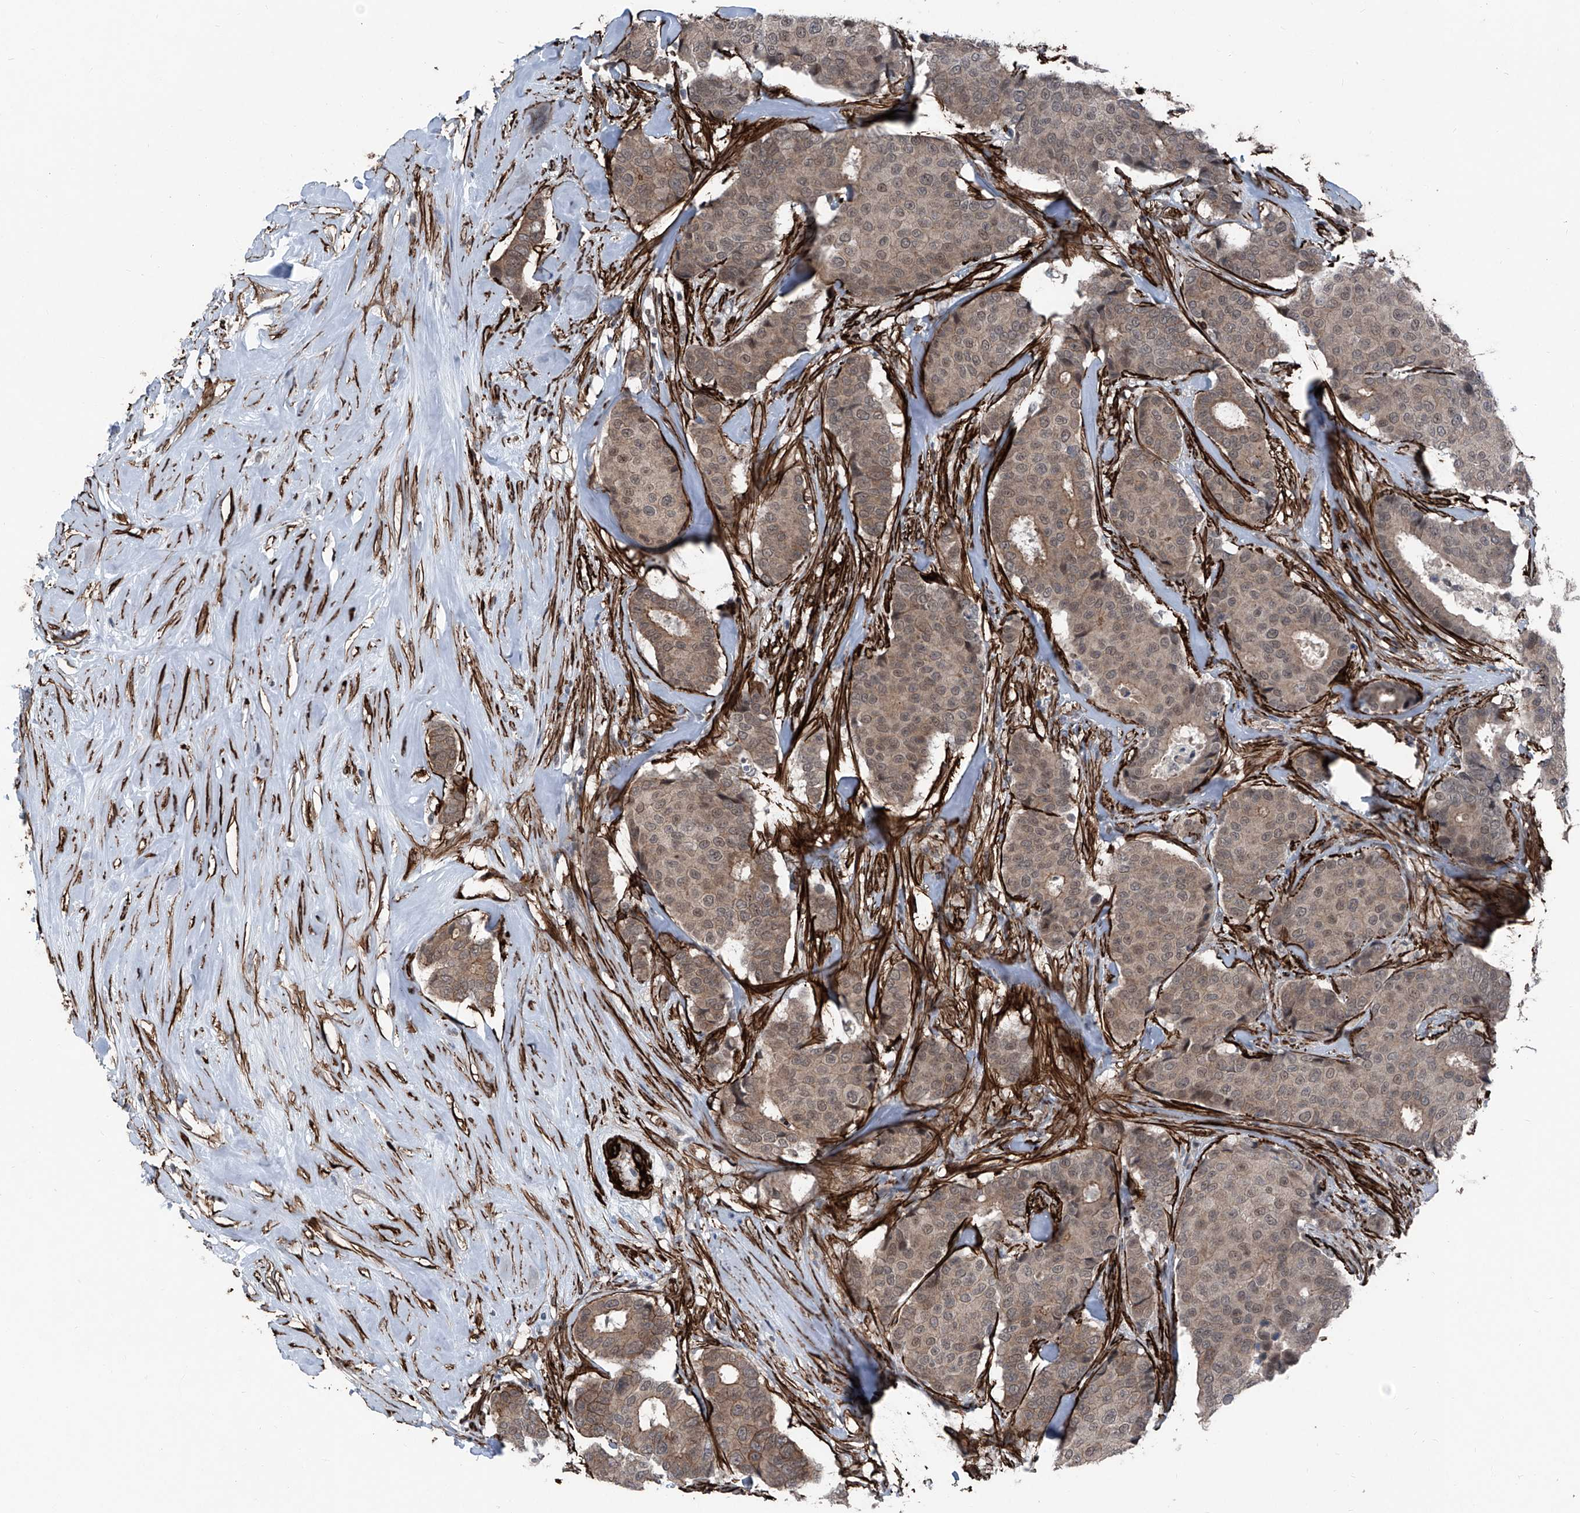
{"staining": {"intensity": "weak", "quantity": ">75%", "location": "cytoplasmic/membranous,nuclear"}, "tissue": "breast cancer", "cell_type": "Tumor cells", "image_type": "cancer", "snomed": [{"axis": "morphology", "description": "Duct carcinoma"}, {"axis": "topography", "description": "Breast"}], "caption": "About >75% of tumor cells in human breast cancer (invasive ductal carcinoma) exhibit weak cytoplasmic/membranous and nuclear protein staining as visualized by brown immunohistochemical staining.", "gene": "COA7", "patient": {"sex": "female", "age": 75}}